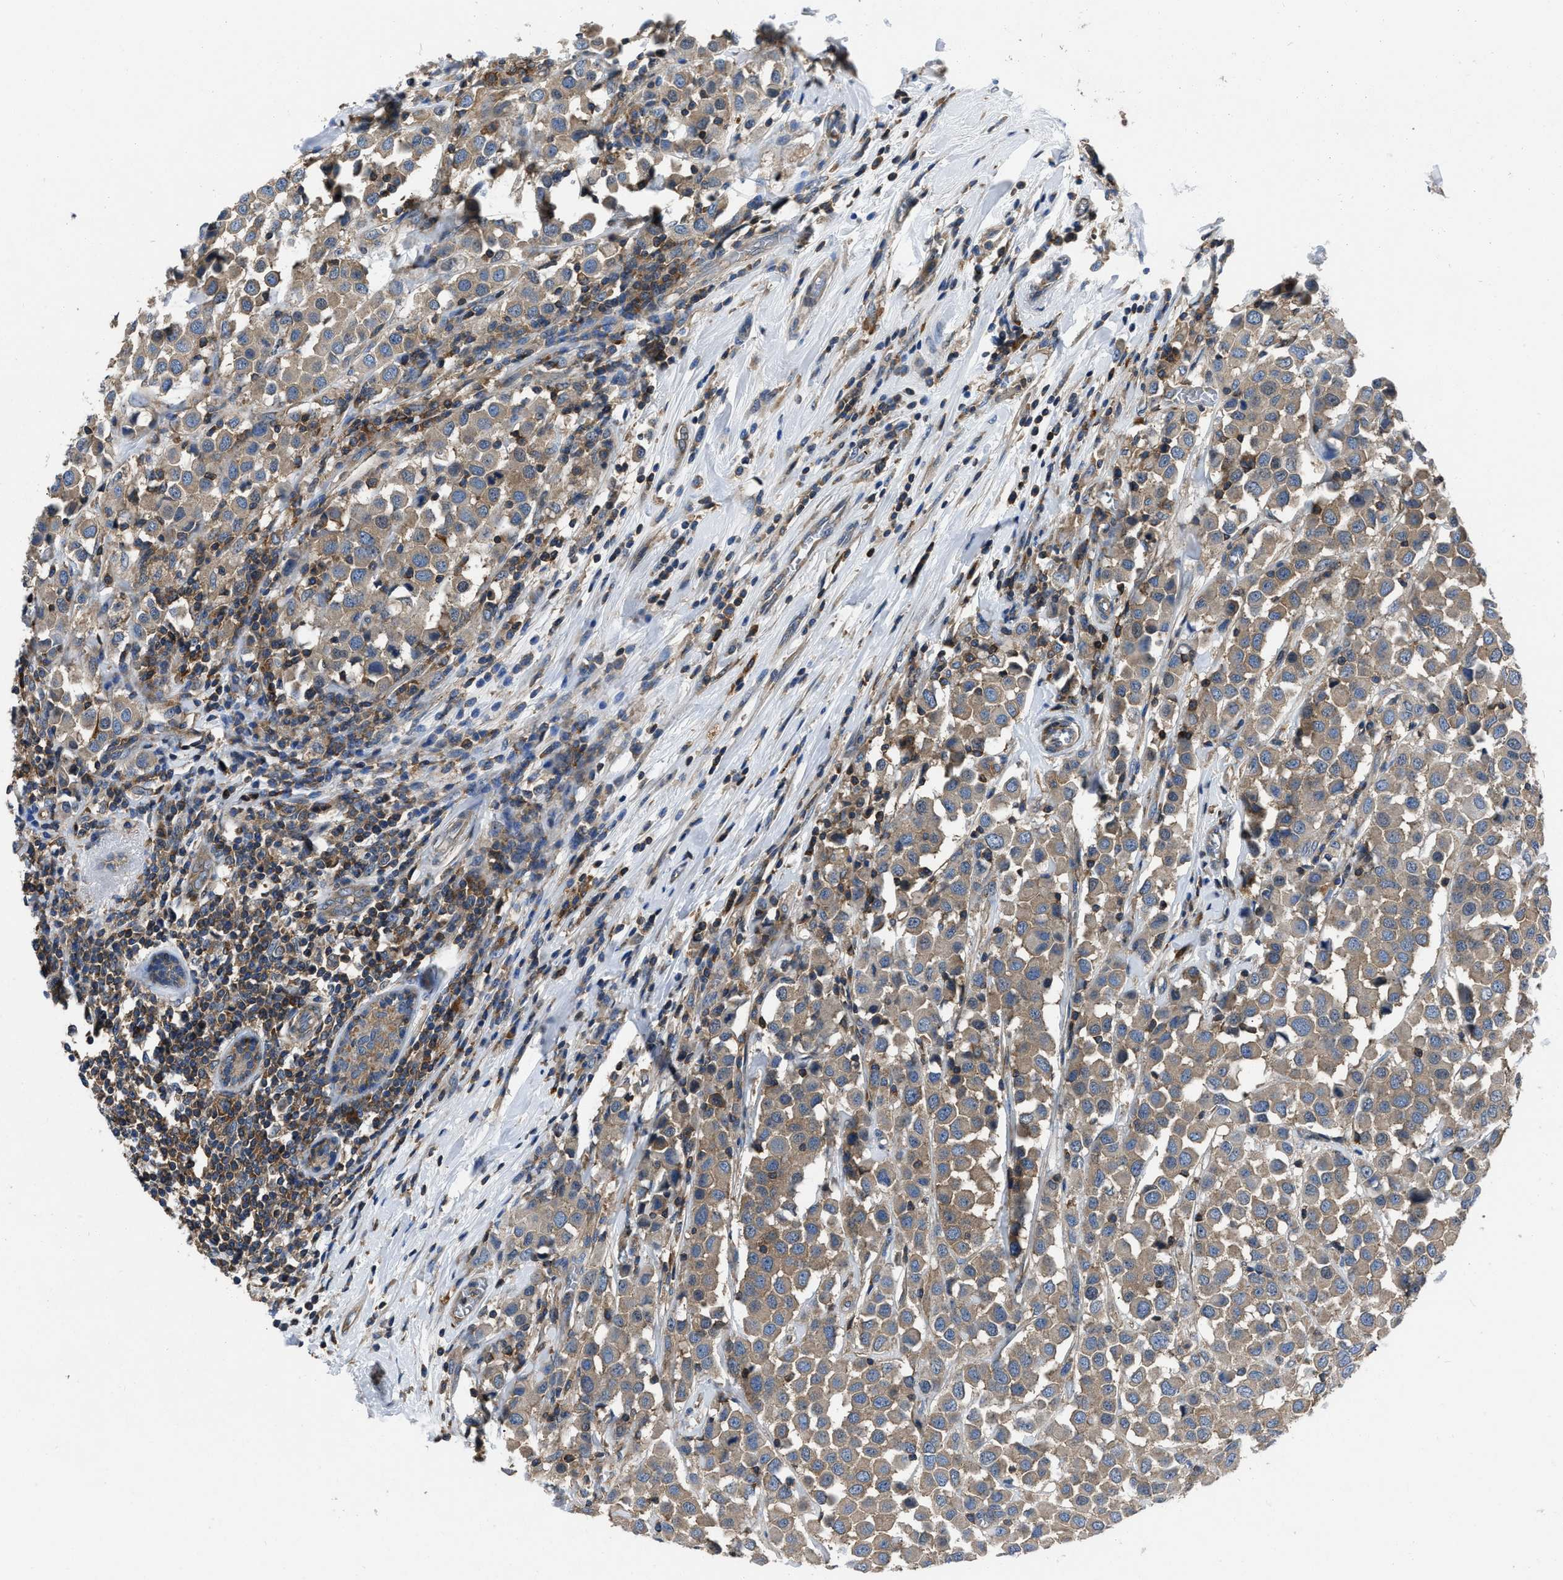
{"staining": {"intensity": "moderate", "quantity": ">75%", "location": "cytoplasmic/membranous"}, "tissue": "breast cancer", "cell_type": "Tumor cells", "image_type": "cancer", "snomed": [{"axis": "morphology", "description": "Duct carcinoma"}, {"axis": "topography", "description": "Breast"}], "caption": "Immunohistochemistry (DAB) staining of breast cancer (intraductal carcinoma) shows moderate cytoplasmic/membranous protein staining in approximately >75% of tumor cells. The protein of interest is shown in brown color, while the nuclei are stained blue.", "gene": "YARS1", "patient": {"sex": "female", "age": 61}}